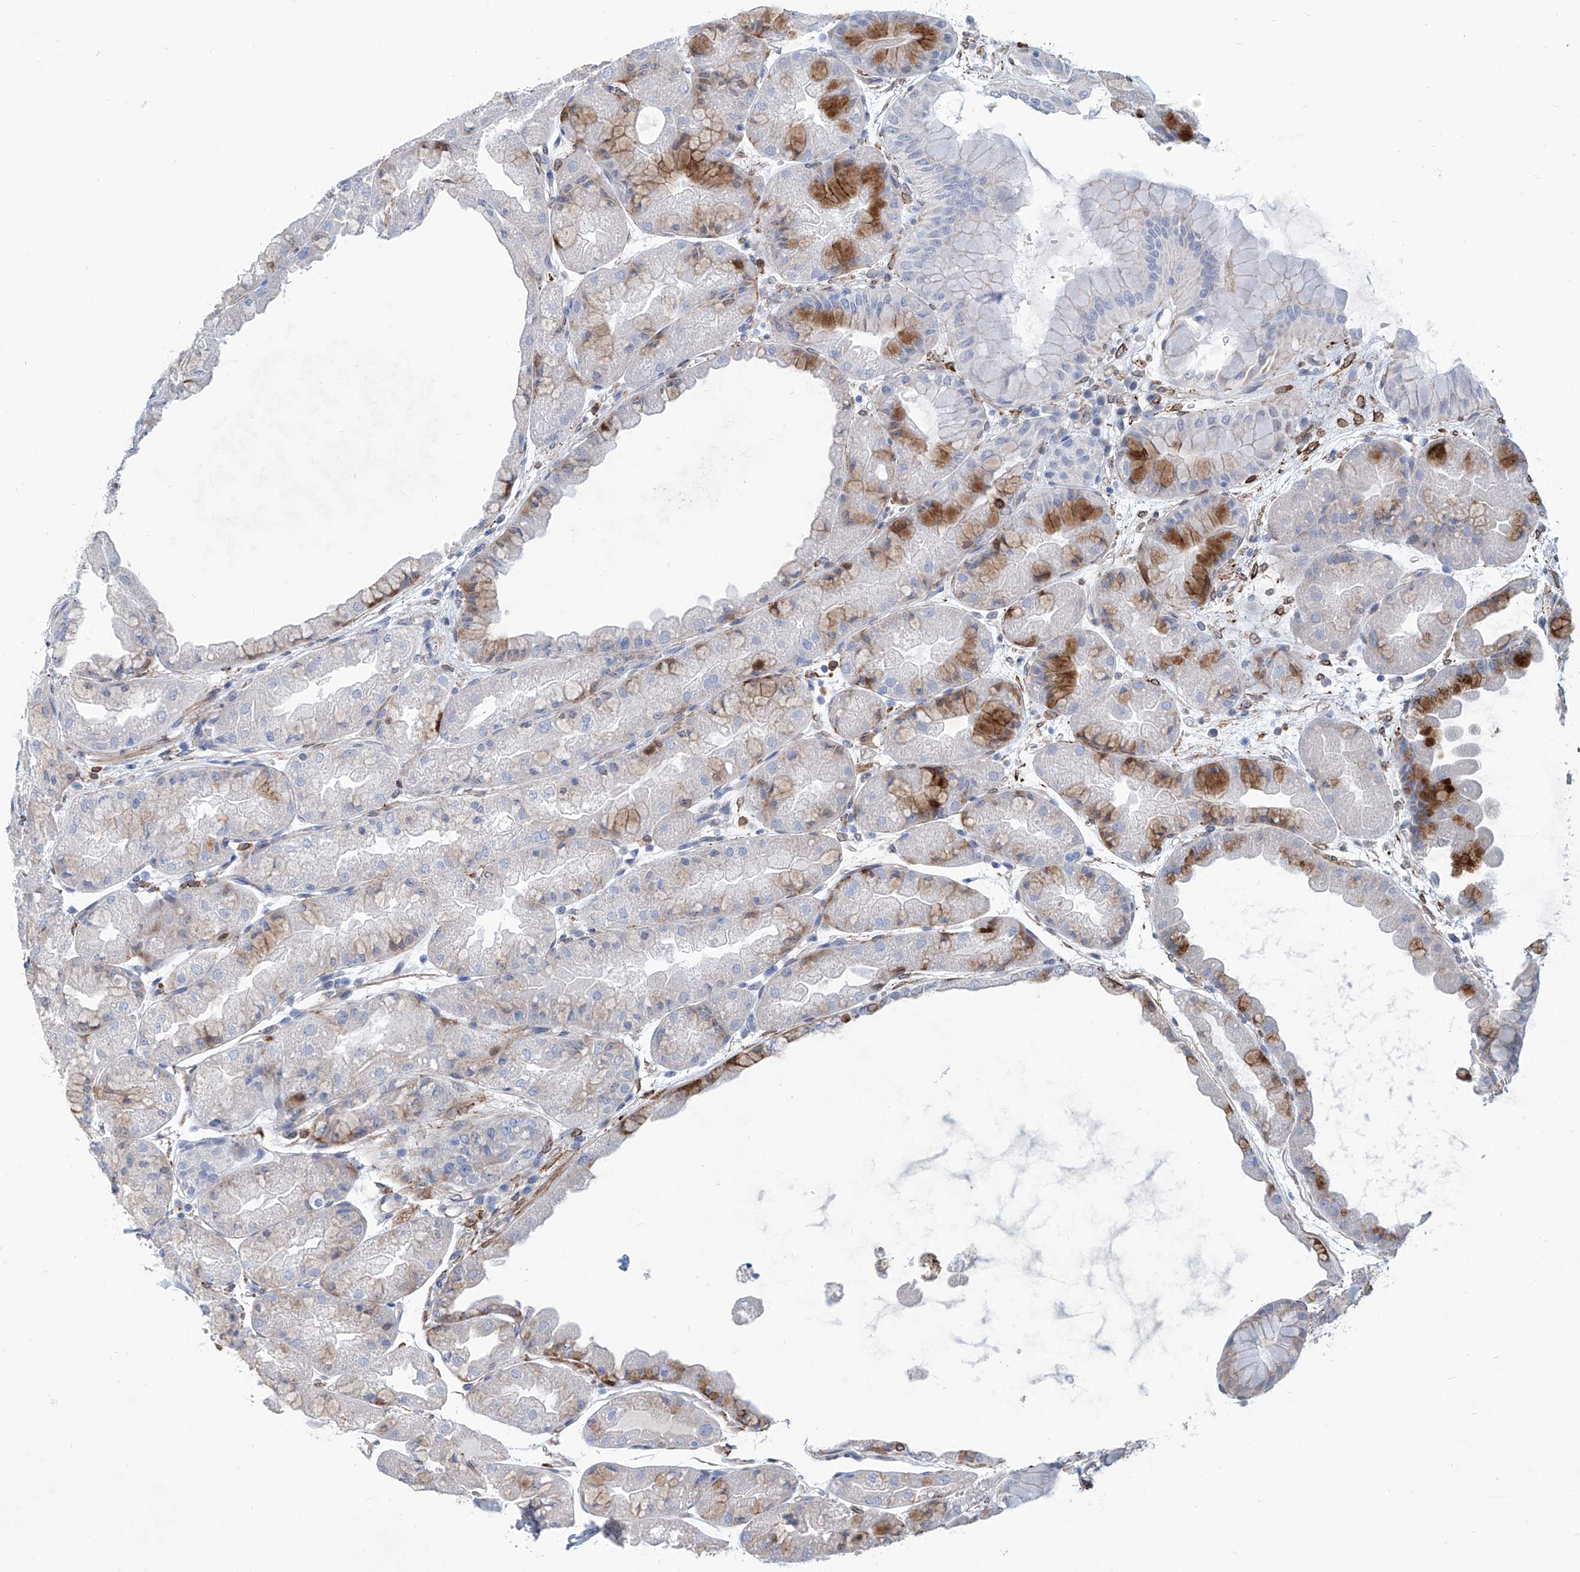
{"staining": {"intensity": "moderate", "quantity": "<25%", "location": "cytoplasmic/membranous"}, "tissue": "stomach", "cell_type": "Glandular cells", "image_type": "normal", "snomed": [{"axis": "morphology", "description": "Normal tissue, NOS"}, {"axis": "topography", "description": "Stomach, upper"}], "caption": "Protein expression analysis of unremarkable stomach shows moderate cytoplasmic/membranous staining in about <25% of glandular cells. Using DAB (brown) and hematoxylin (blue) stains, captured at high magnification using brightfield microscopy.", "gene": "TNN", "patient": {"sex": "male", "age": 47}}